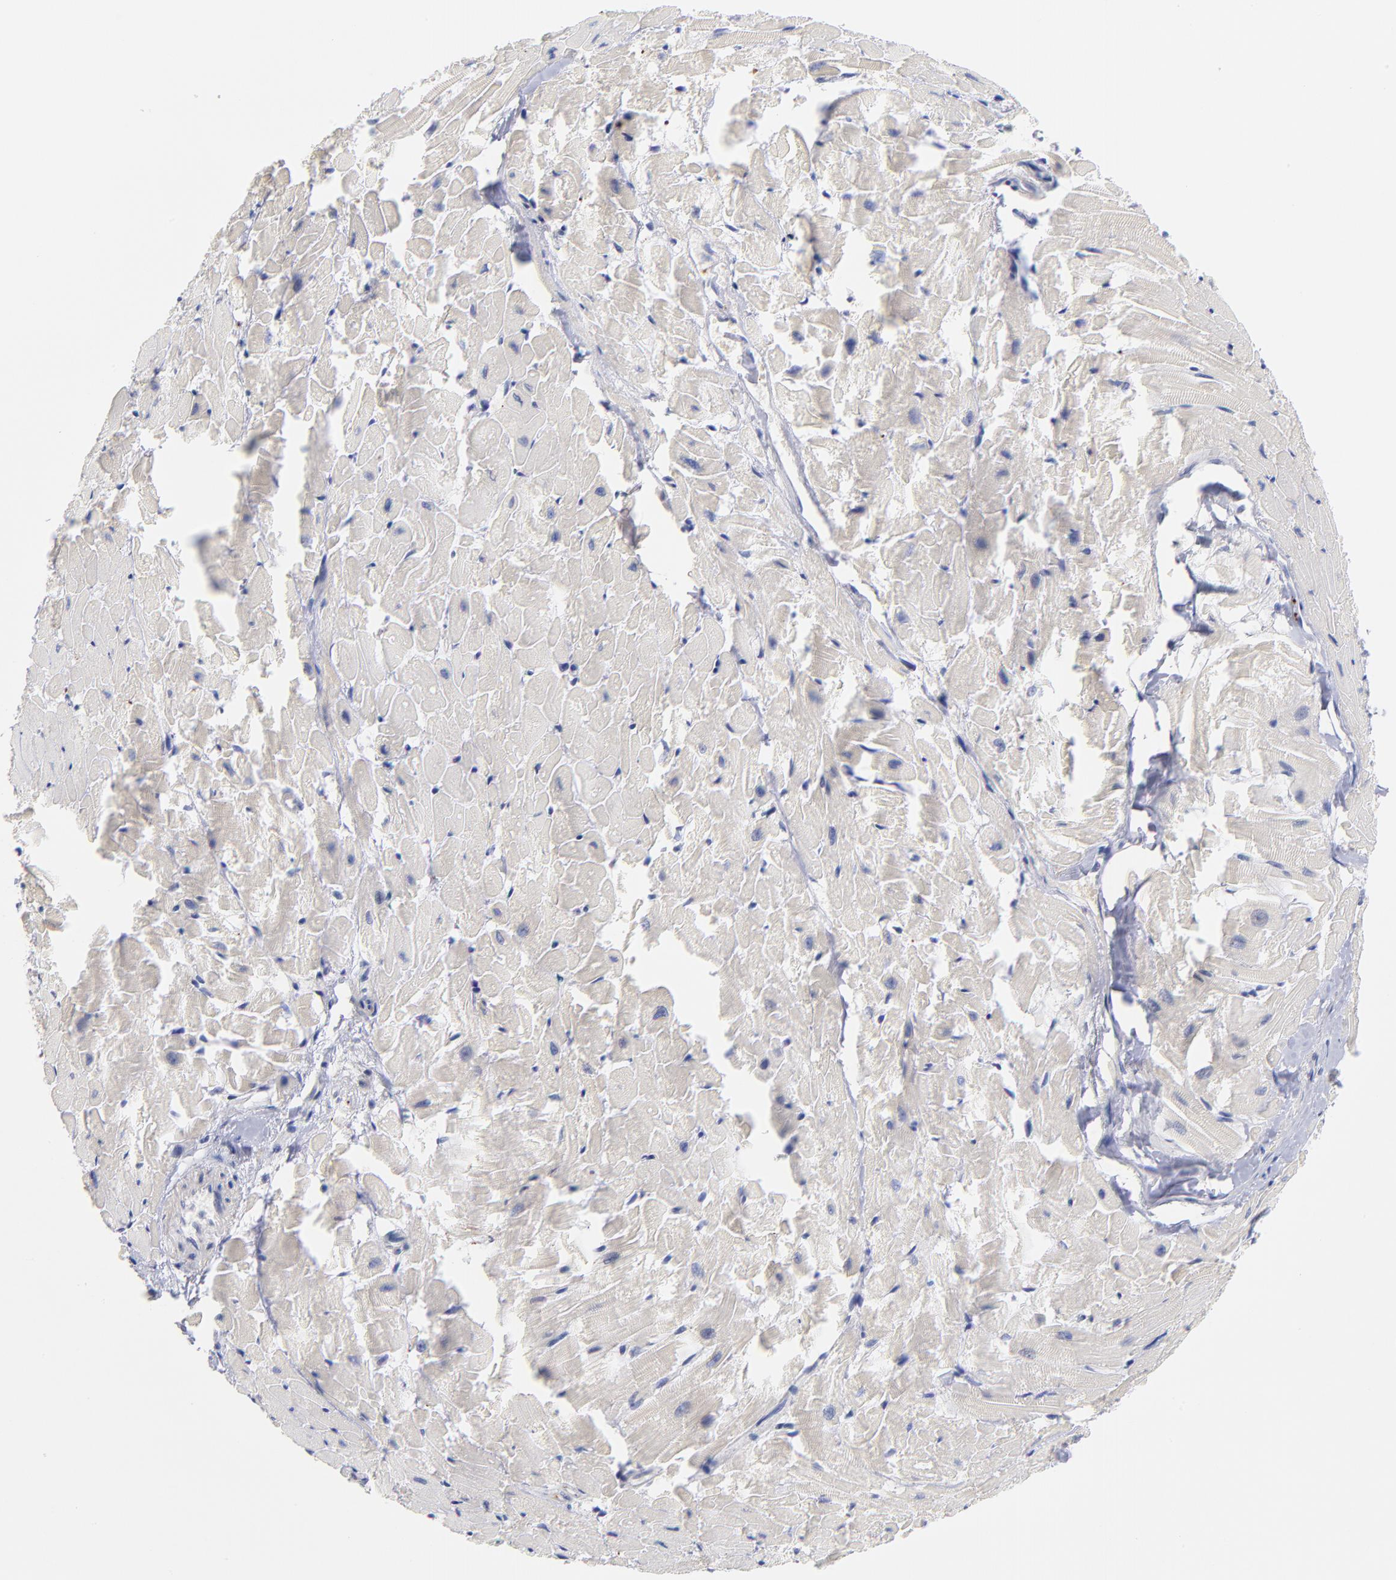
{"staining": {"intensity": "negative", "quantity": "none", "location": "none"}, "tissue": "heart muscle", "cell_type": "Cardiomyocytes", "image_type": "normal", "snomed": [{"axis": "morphology", "description": "Normal tissue, NOS"}, {"axis": "topography", "description": "Heart"}], "caption": "Micrograph shows no significant protein positivity in cardiomyocytes of unremarkable heart muscle.", "gene": "KREMEN2", "patient": {"sex": "female", "age": 19}}